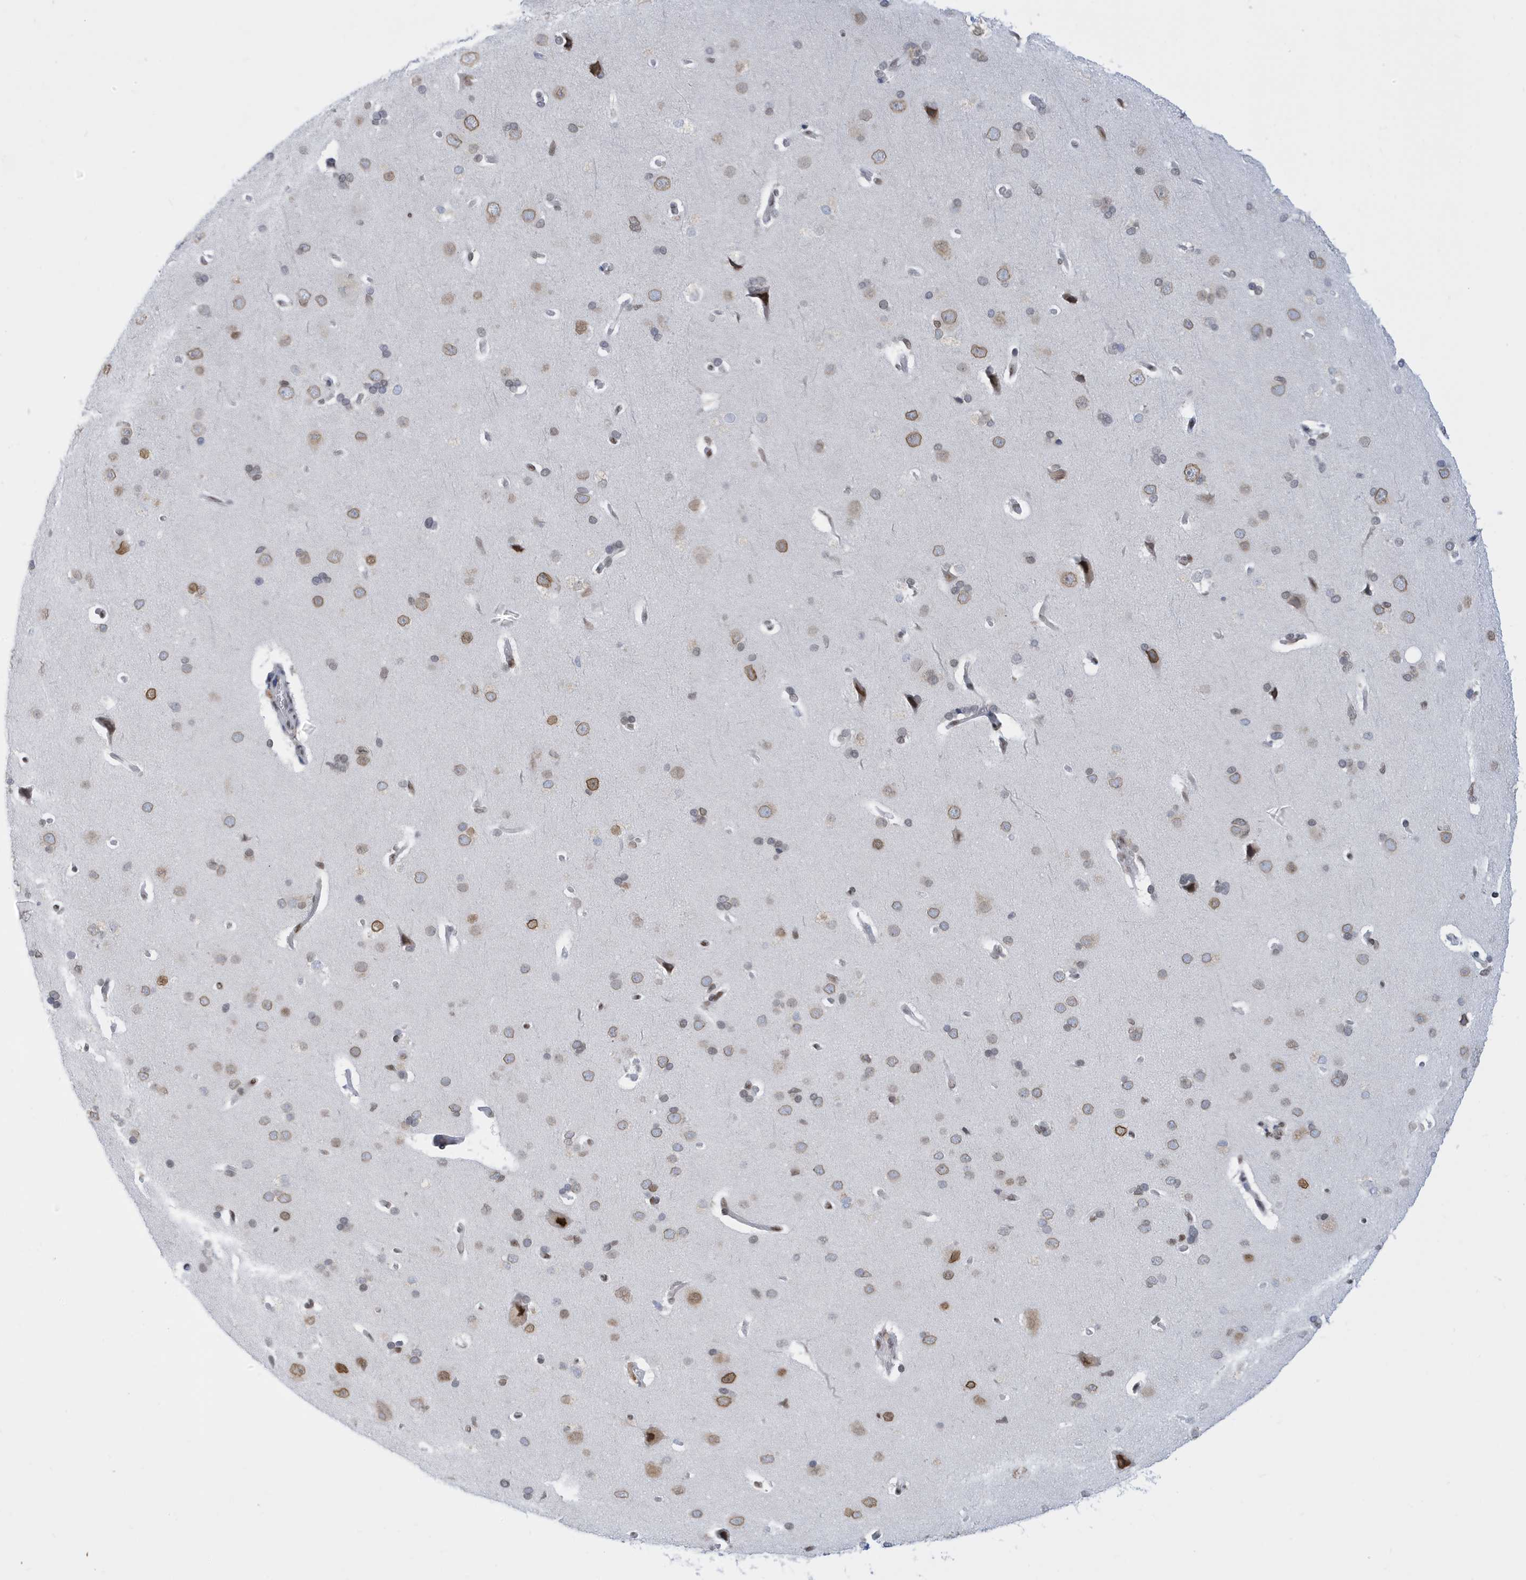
{"staining": {"intensity": "moderate", "quantity": ">75%", "location": "nuclear"}, "tissue": "cerebral cortex", "cell_type": "Endothelial cells", "image_type": "normal", "snomed": [{"axis": "morphology", "description": "Normal tissue, NOS"}, {"axis": "topography", "description": "Cerebral cortex"}], "caption": "Immunohistochemical staining of unremarkable cerebral cortex shows >75% levels of moderate nuclear protein expression in about >75% of endothelial cells. (brown staining indicates protein expression, while blue staining denotes nuclei).", "gene": "PCYT1A", "patient": {"sex": "male", "age": 62}}